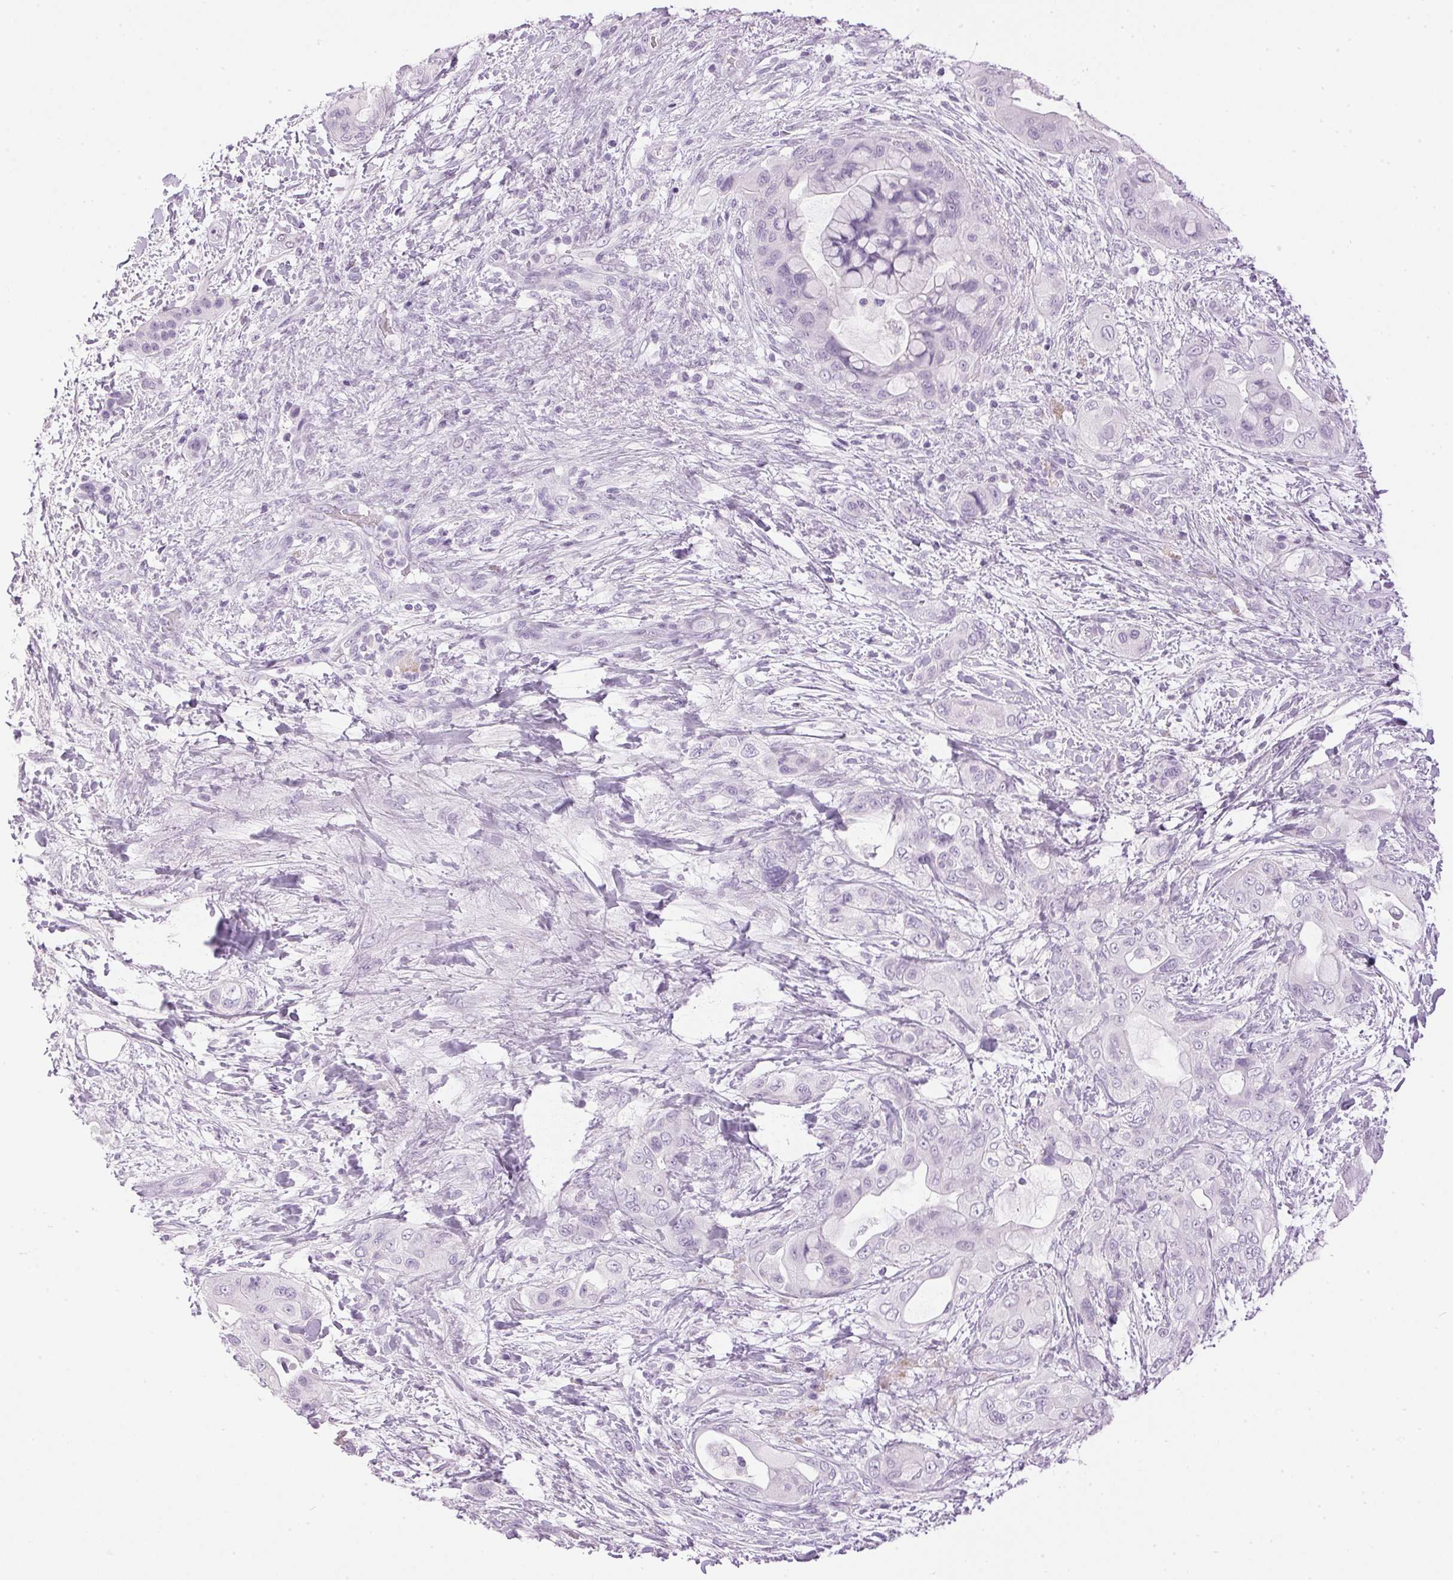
{"staining": {"intensity": "negative", "quantity": "none", "location": "none"}, "tissue": "pancreatic cancer", "cell_type": "Tumor cells", "image_type": "cancer", "snomed": [{"axis": "morphology", "description": "Adenocarcinoma, NOS"}, {"axis": "topography", "description": "Pancreas"}], "caption": "High magnification brightfield microscopy of adenocarcinoma (pancreatic) stained with DAB (brown) and counterstained with hematoxylin (blue): tumor cells show no significant staining.", "gene": "SP7", "patient": {"sex": "male", "age": 71}}